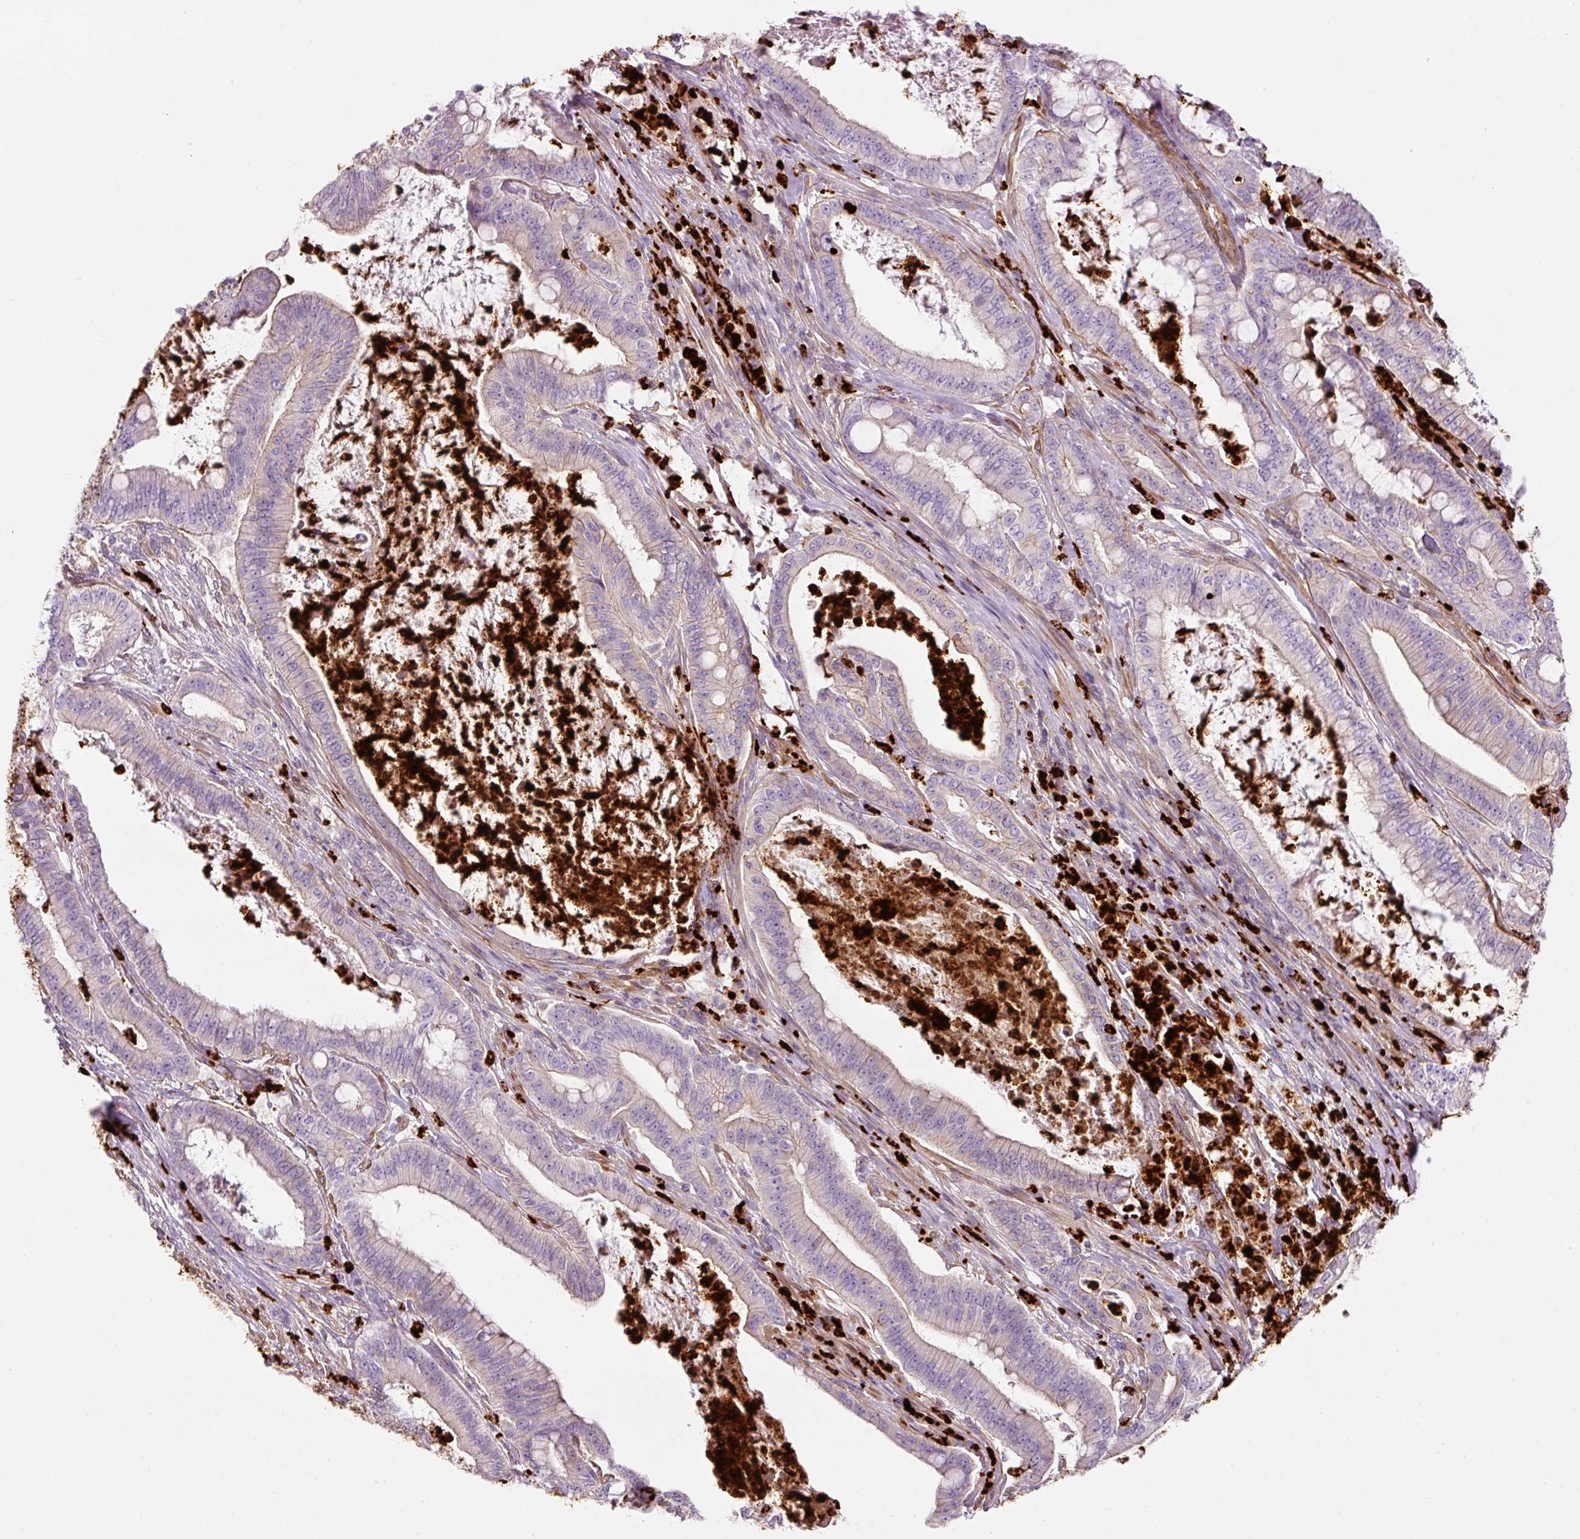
{"staining": {"intensity": "weak", "quantity": "<25%", "location": "cytoplasmic/membranous"}, "tissue": "pancreatic cancer", "cell_type": "Tumor cells", "image_type": "cancer", "snomed": [{"axis": "morphology", "description": "Adenocarcinoma, NOS"}, {"axis": "topography", "description": "Pancreas"}], "caption": "DAB (3,3'-diaminobenzidine) immunohistochemical staining of adenocarcinoma (pancreatic) displays no significant expression in tumor cells. Nuclei are stained in blue.", "gene": "MAP3K3", "patient": {"sex": "male", "age": 71}}